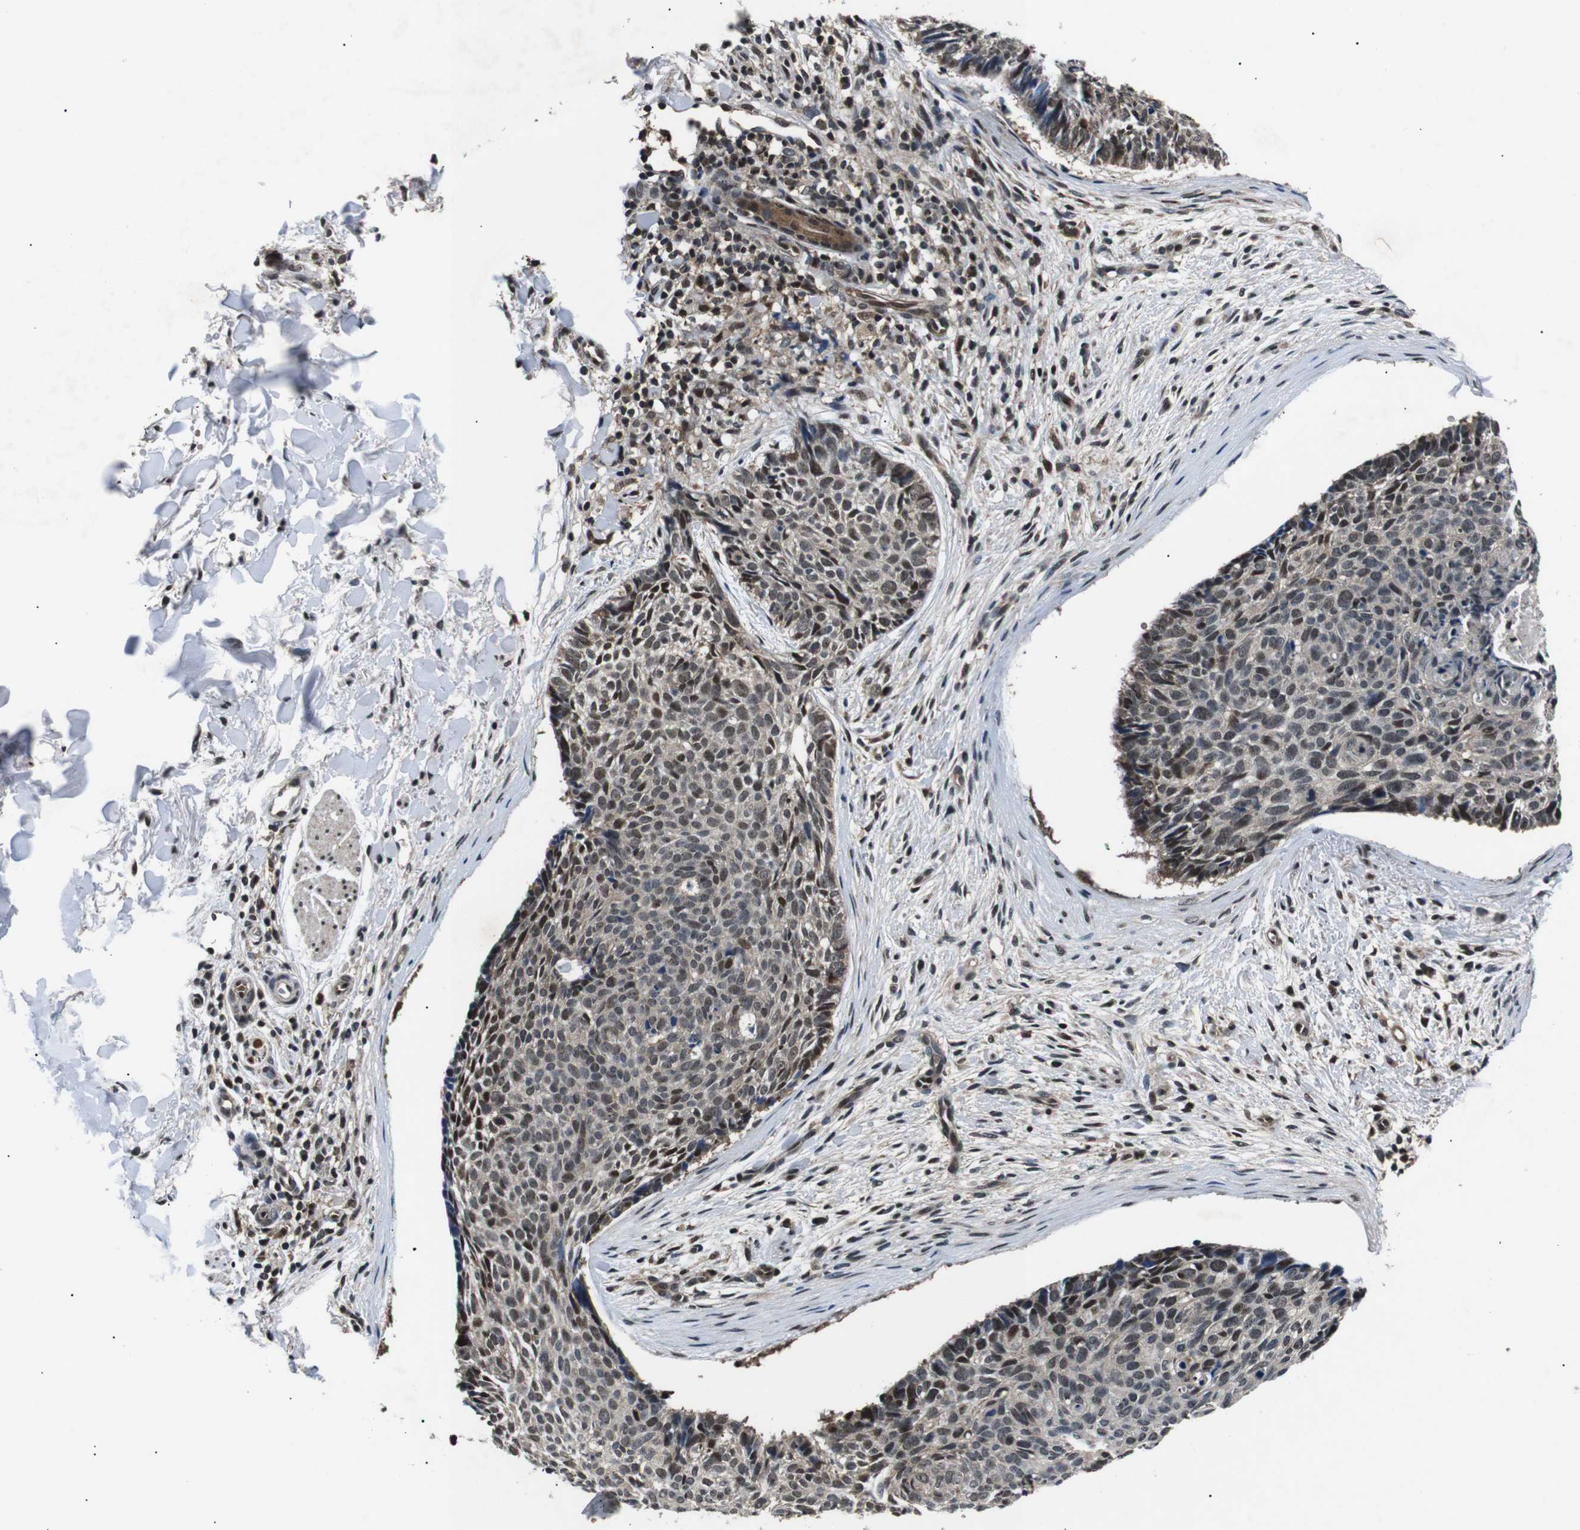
{"staining": {"intensity": "moderate", "quantity": ">75%", "location": "nuclear"}, "tissue": "skin cancer", "cell_type": "Tumor cells", "image_type": "cancer", "snomed": [{"axis": "morphology", "description": "Normal tissue, NOS"}, {"axis": "morphology", "description": "Basal cell carcinoma"}, {"axis": "topography", "description": "Skin"}], "caption": "Approximately >75% of tumor cells in skin cancer show moderate nuclear protein staining as visualized by brown immunohistochemical staining.", "gene": "SKP1", "patient": {"sex": "female", "age": 56}}